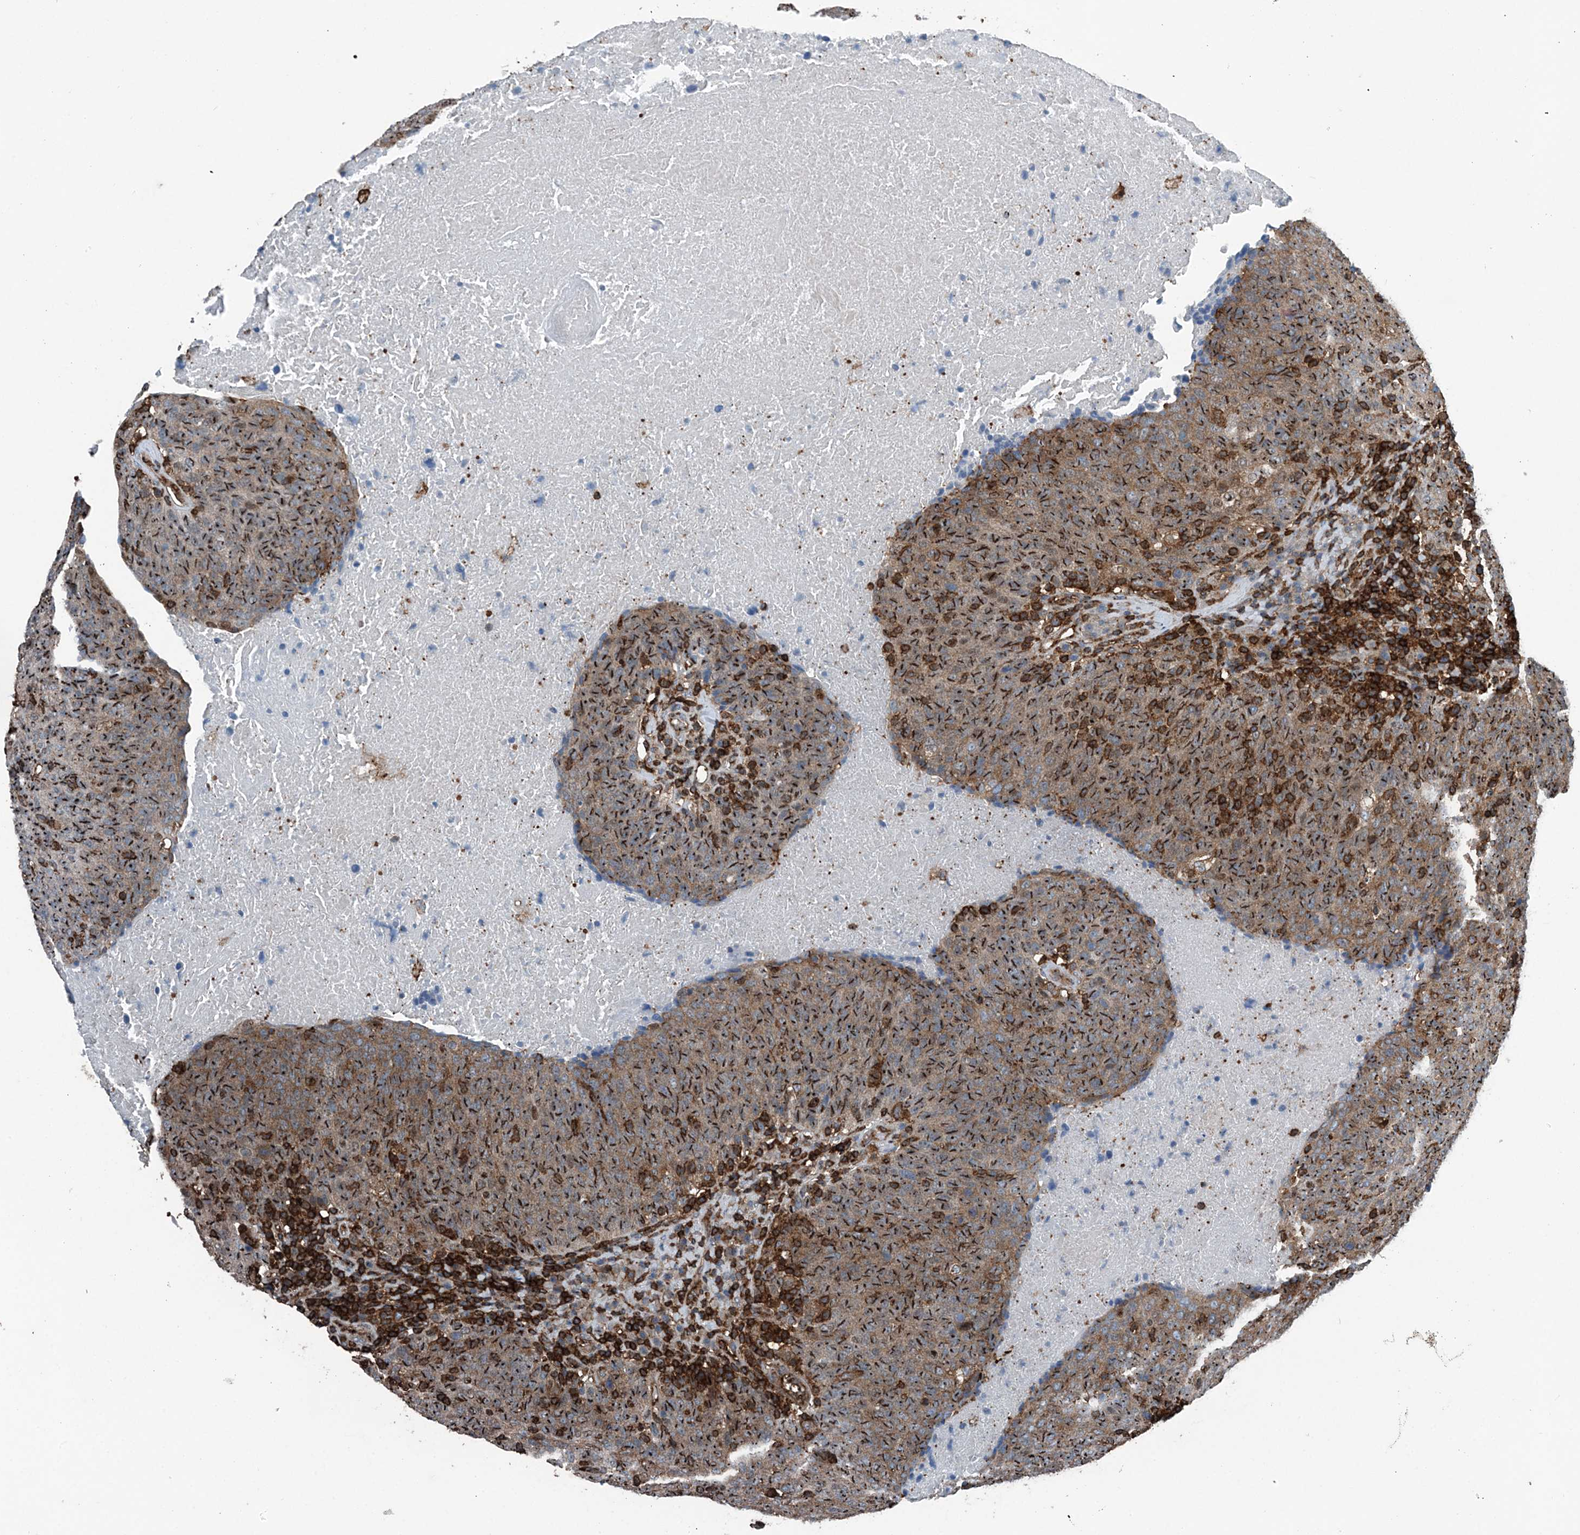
{"staining": {"intensity": "strong", "quantity": ">75%", "location": "cytoplasmic/membranous"}, "tissue": "head and neck cancer", "cell_type": "Tumor cells", "image_type": "cancer", "snomed": [{"axis": "morphology", "description": "Squamous cell carcinoma, NOS"}, {"axis": "morphology", "description": "Squamous cell carcinoma, metastatic, NOS"}, {"axis": "topography", "description": "Lymph node"}, {"axis": "topography", "description": "Head-Neck"}], "caption": "This histopathology image displays immunohistochemistry staining of human head and neck squamous cell carcinoma, with high strong cytoplasmic/membranous positivity in about >75% of tumor cells.", "gene": "CFL1", "patient": {"sex": "male", "age": 62}}